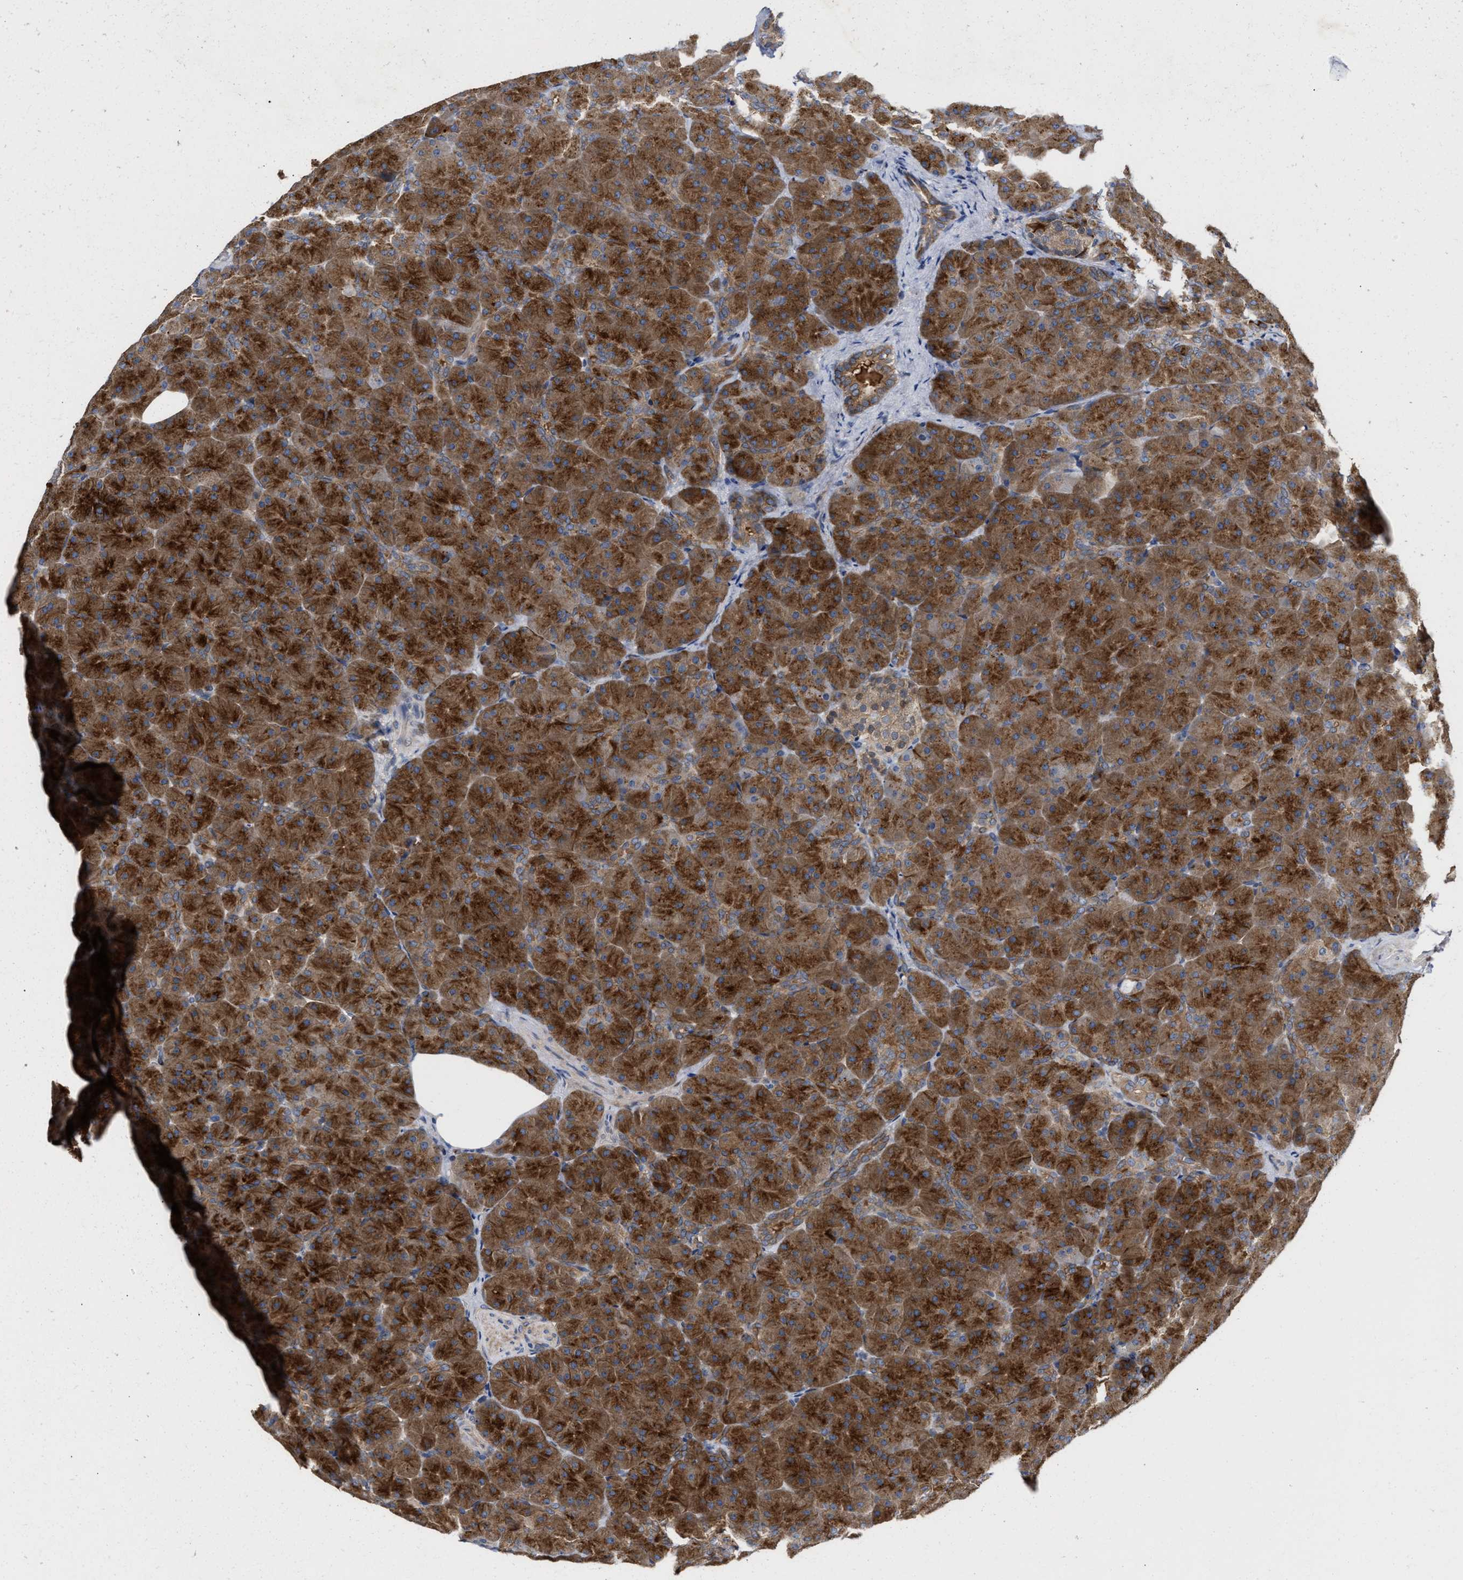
{"staining": {"intensity": "strong", "quantity": ">75%", "location": "cytoplasmic/membranous"}, "tissue": "pancreas", "cell_type": "Exocrine glandular cells", "image_type": "normal", "snomed": [{"axis": "morphology", "description": "Normal tissue, NOS"}, {"axis": "topography", "description": "Pancreas"}], "caption": "Pancreas was stained to show a protein in brown. There is high levels of strong cytoplasmic/membranous expression in approximately >75% of exocrine glandular cells.", "gene": "BBLN", "patient": {"sex": "male", "age": 66}}